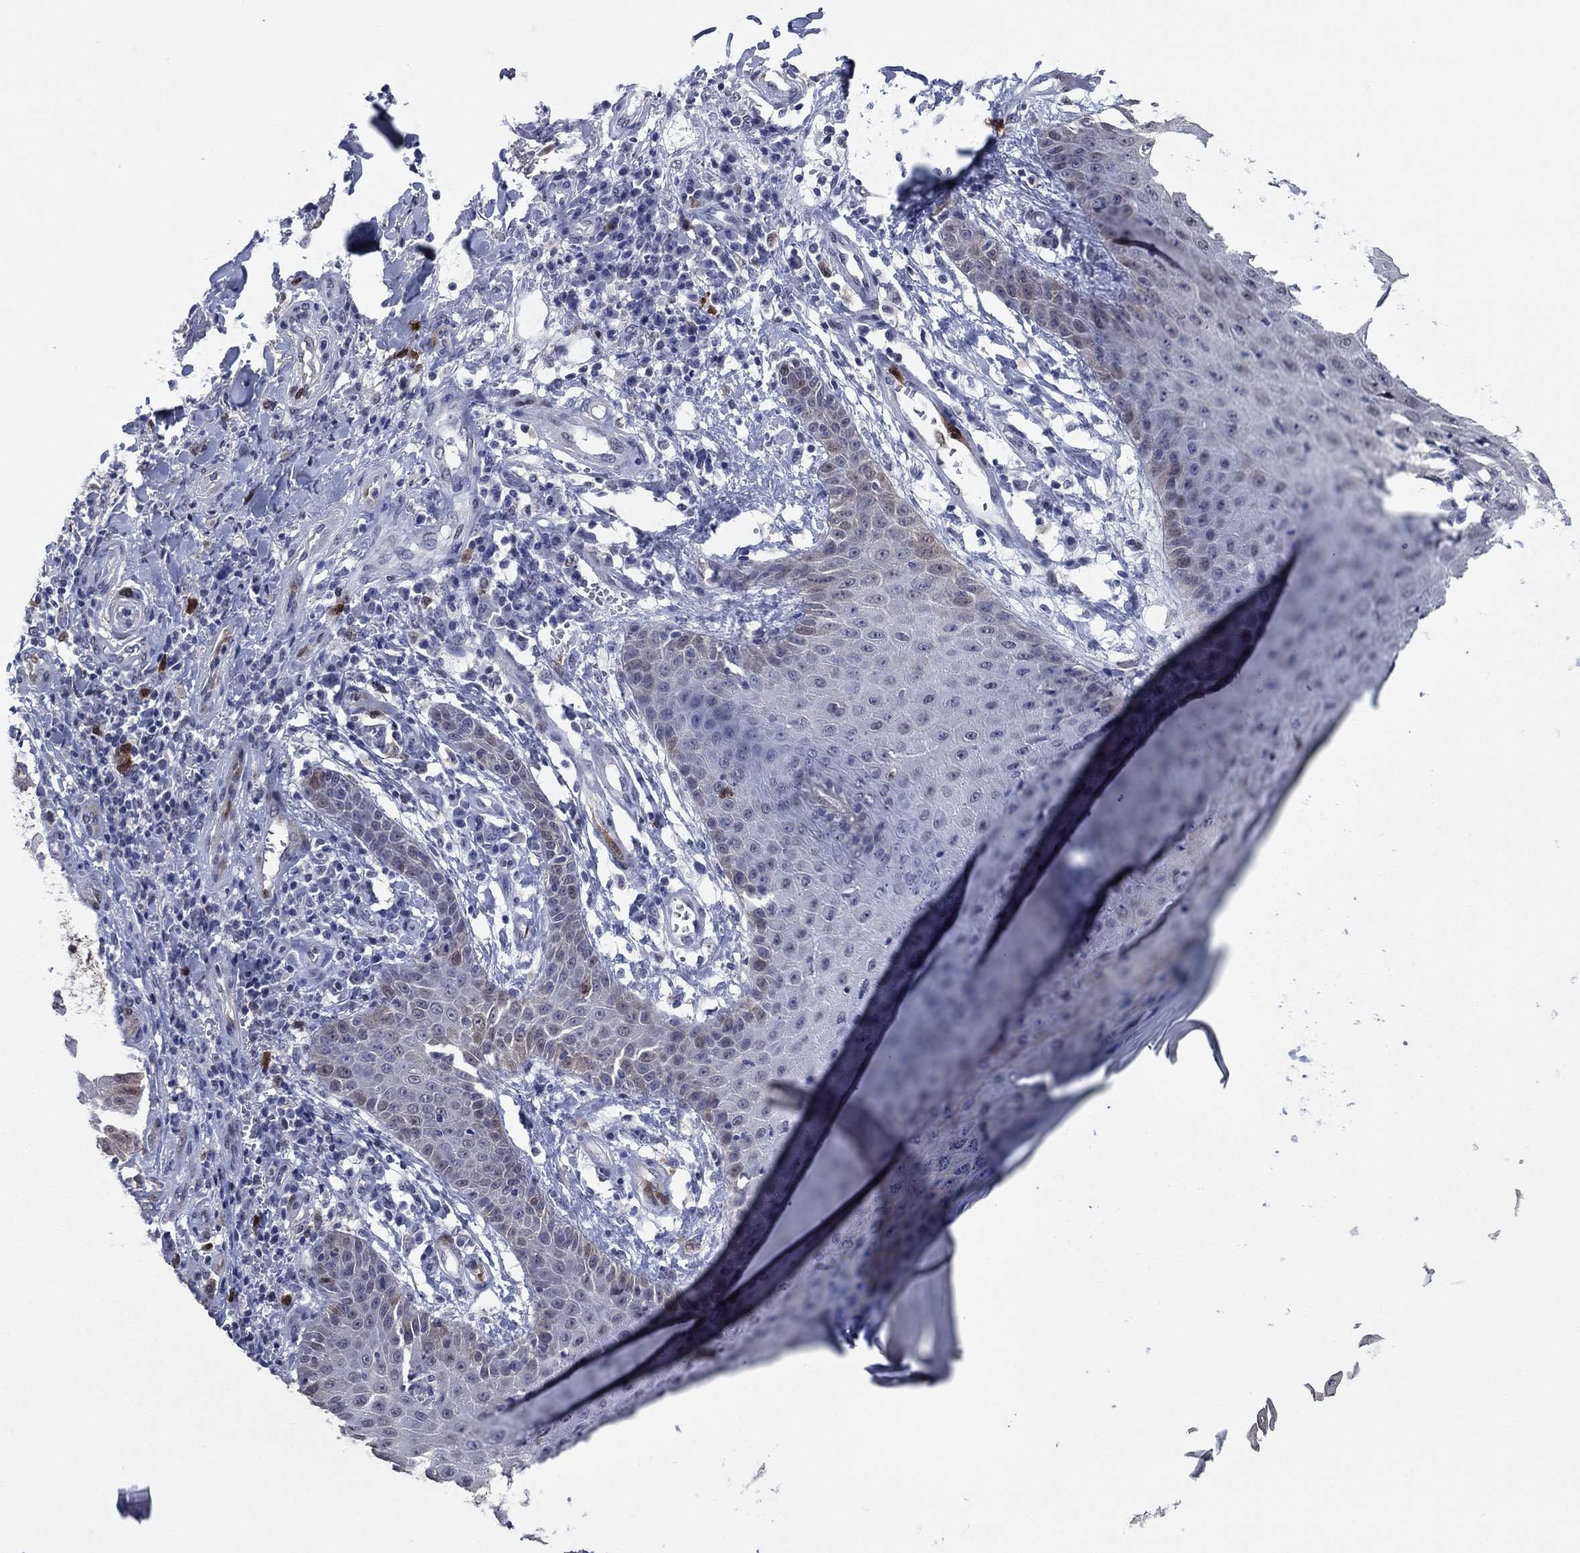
{"staining": {"intensity": "negative", "quantity": "none", "location": "none"}, "tissue": "skin cancer", "cell_type": "Tumor cells", "image_type": "cancer", "snomed": [{"axis": "morphology", "description": "Squamous cell carcinoma, NOS"}, {"axis": "topography", "description": "Skin"}], "caption": "Tumor cells show no significant positivity in skin squamous cell carcinoma. (Brightfield microscopy of DAB immunohistochemistry (IHC) at high magnification).", "gene": "TYMS", "patient": {"sex": "male", "age": 70}}